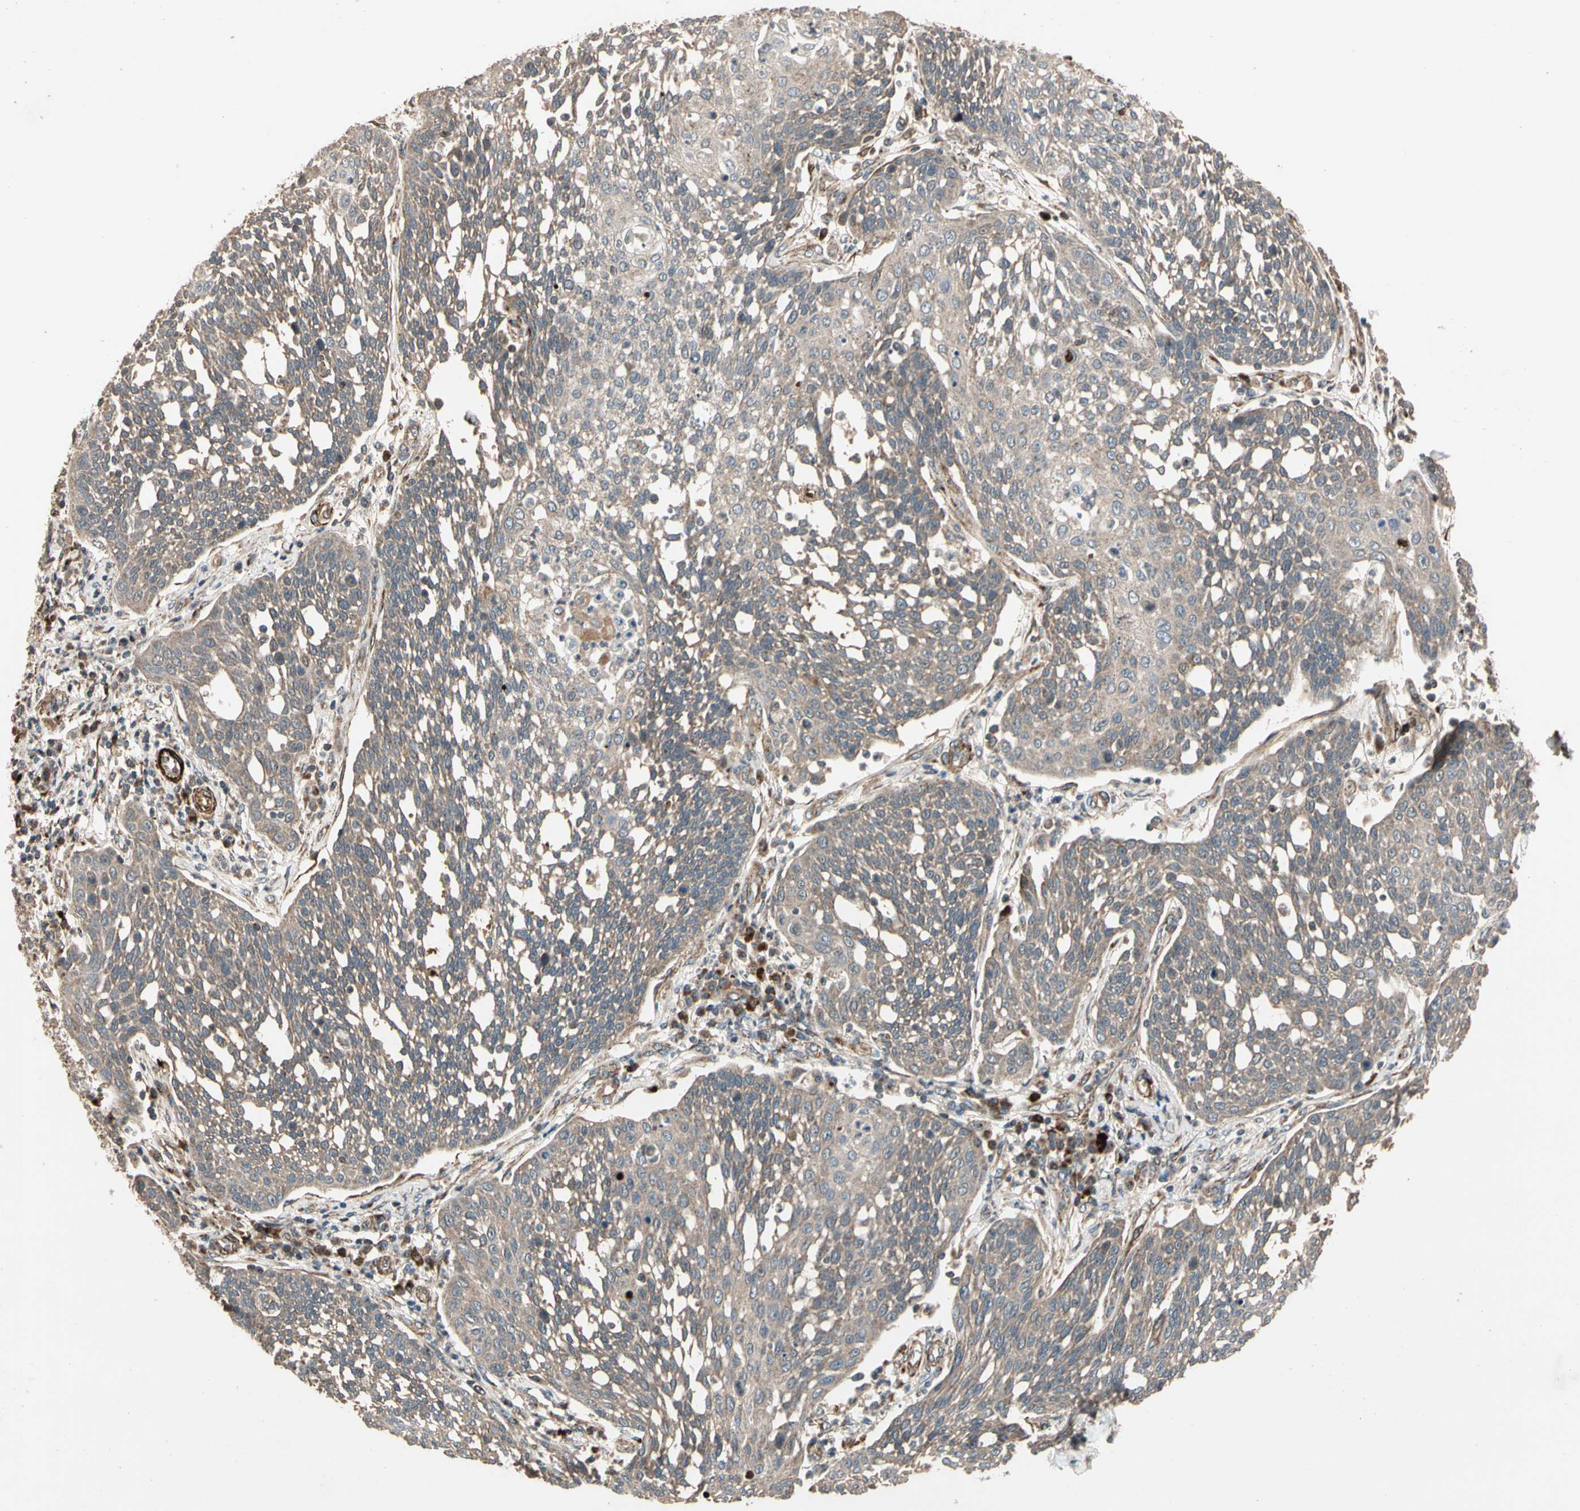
{"staining": {"intensity": "weak", "quantity": ">75%", "location": "cytoplasmic/membranous"}, "tissue": "cervical cancer", "cell_type": "Tumor cells", "image_type": "cancer", "snomed": [{"axis": "morphology", "description": "Squamous cell carcinoma, NOS"}, {"axis": "topography", "description": "Cervix"}], "caption": "A high-resolution image shows IHC staining of cervical cancer (squamous cell carcinoma), which demonstrates weak cytoplasmic/membranous positivity in about >75% of tumor cells.", "gene": "GCK", "patient": {"sex": "female", "age": 34}}